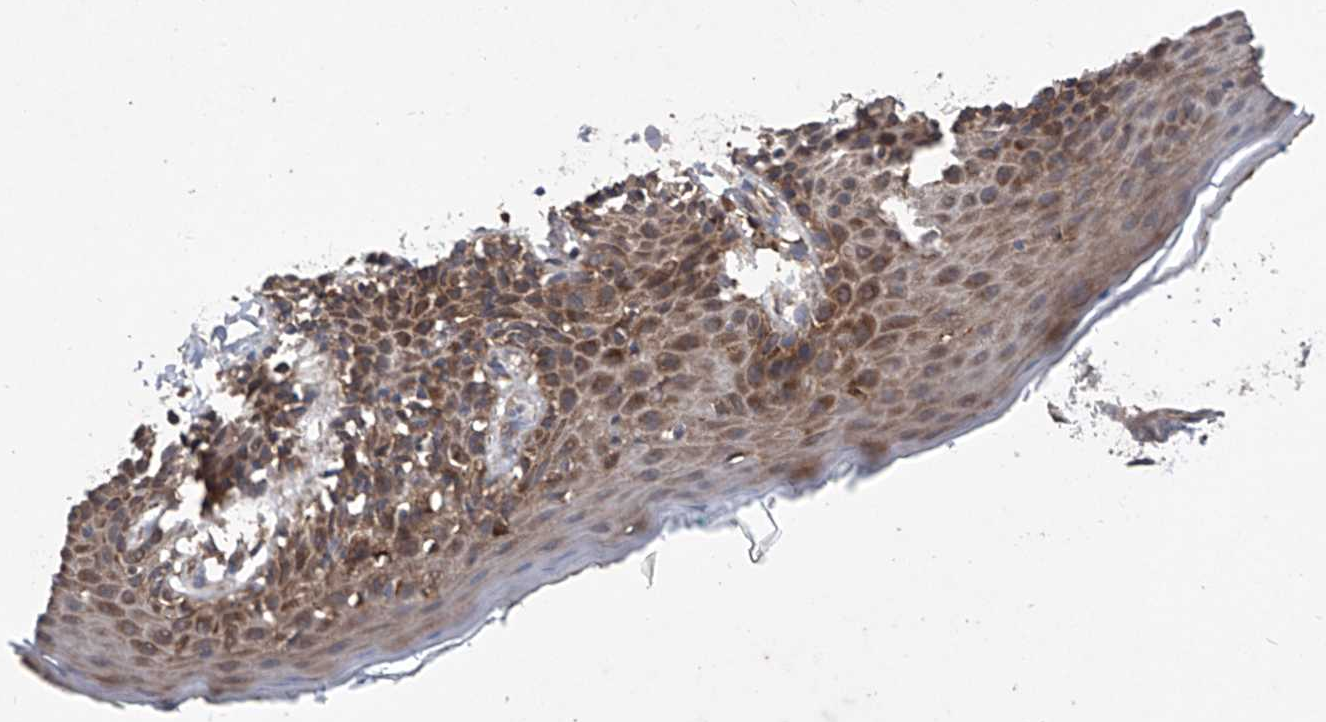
{"staining": {"intensity": "strong", "quantity": ">75%", "location": "cytoplasmic/membranous"}, "tissue": "skin", "cell_type": "Epidermal cells", "image_type": "normal", "snomed": [{"axis": "morphology", "description": "Normal tissue, NOS"}, {"axis": "topography", "description": "Vulva"}], "caption": "Immunohistochemistry (IHC) (DAB) staining of normal human skin displays strong cytoplasmic/membranous protein expression in approximately >75% of epidermal cells.", "gene": "ASCC3", "patient": {"sex": "female", "age": 66}}